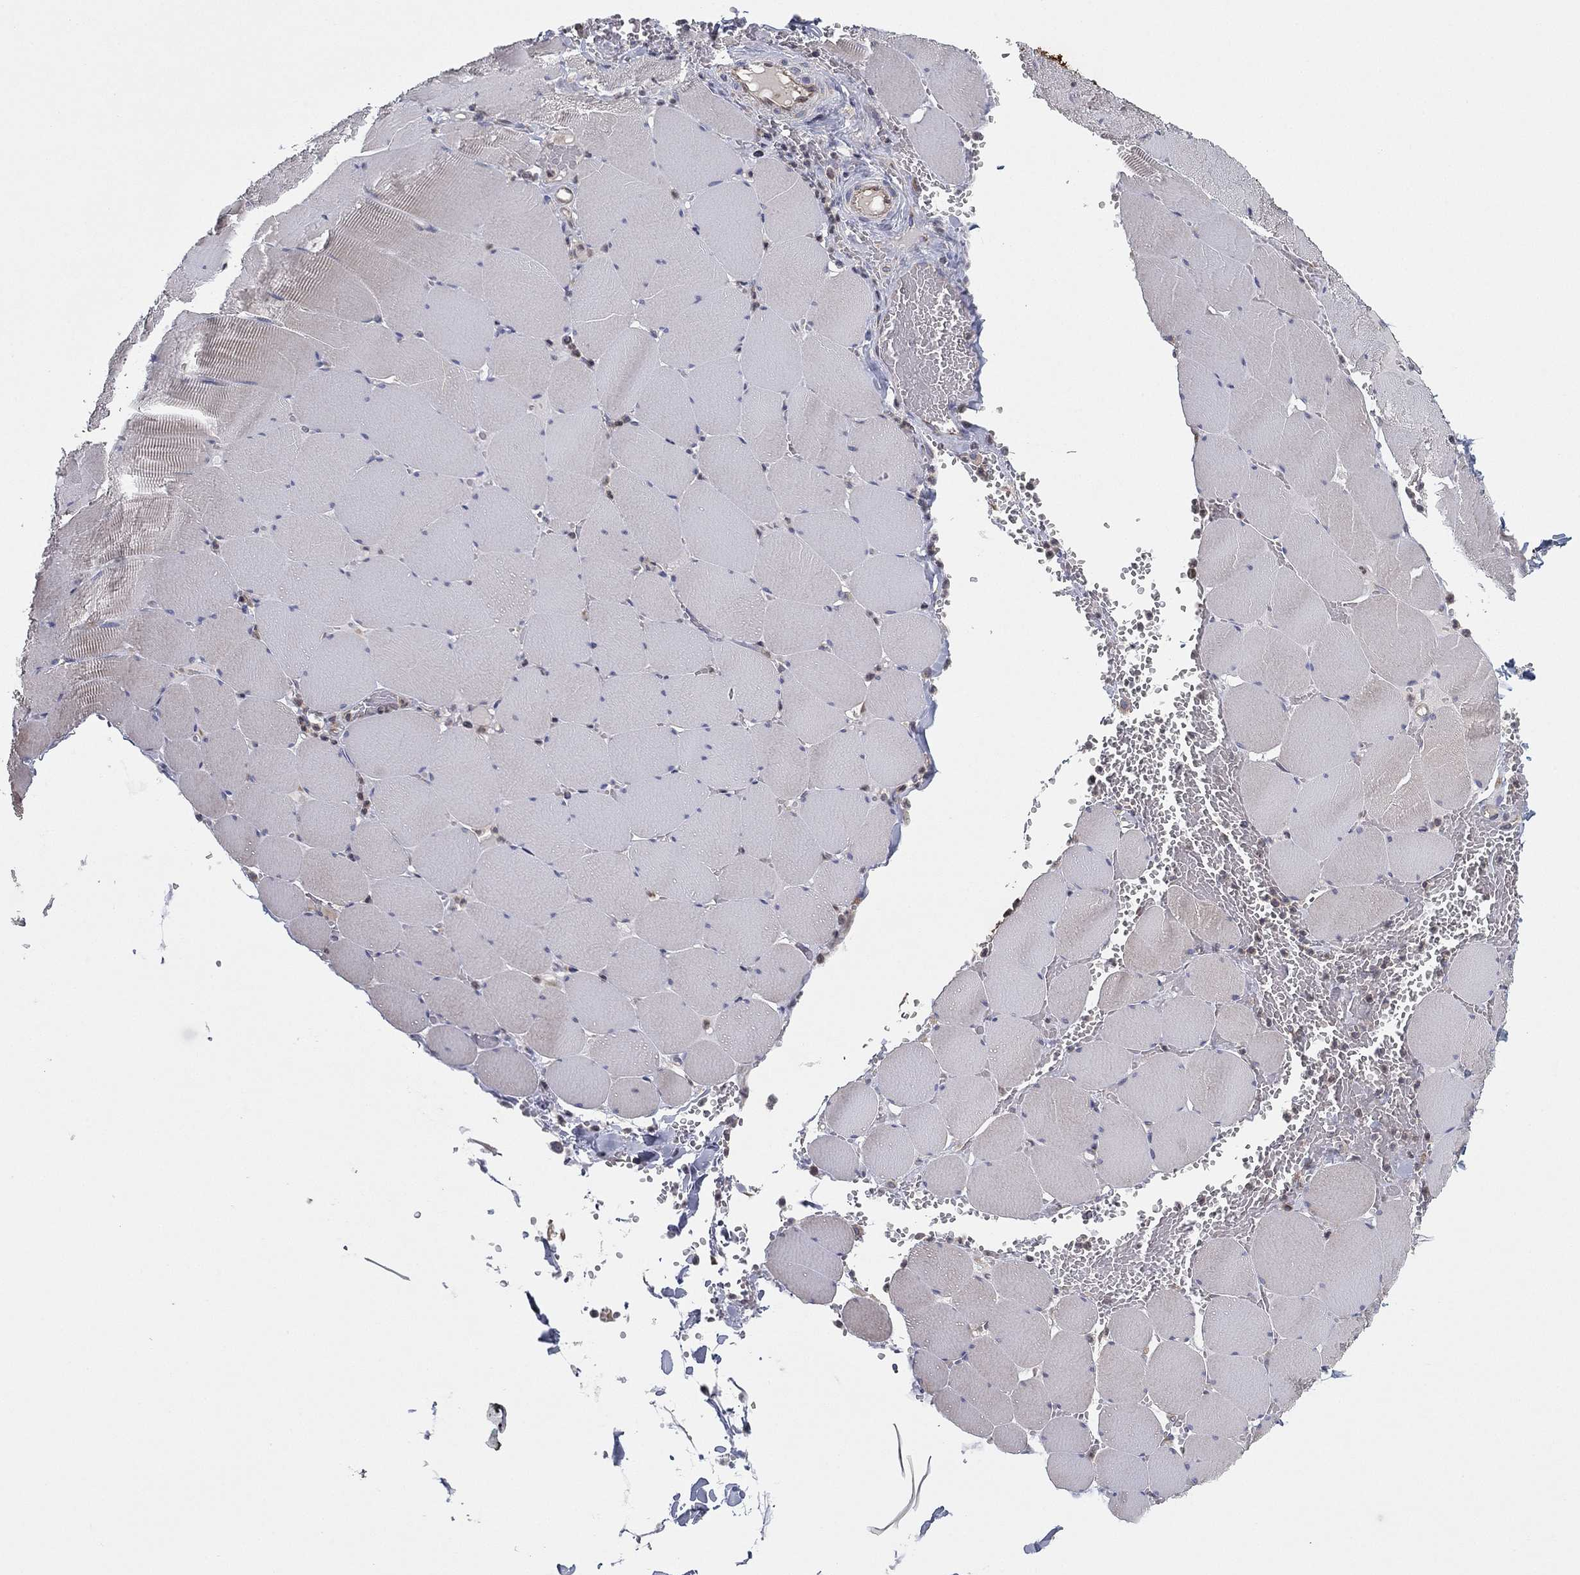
{"staining": {"intensity": "weak", "quantity": "<25%", "location": "cytoplasmic/membranous"}, "tissue": "skeletal muscle", "cell_type": "Myocytes", "image_type": "normal", "snomed": [{"axis": "morphology", "description": "Normal tissue, NOS"}, {"axis": "morphology", "description": "Malignant melanoma, Metastatic site"}, {"axis": "topography", "description": "Skeletal muscle"}], "caption": "This is an immunohistochemistry micrograph of unremarkable human skeletal muscle. There is no staining in myocytes.", "gene": "CYB5B", "patient": {"sex": "male", "age": 50}}